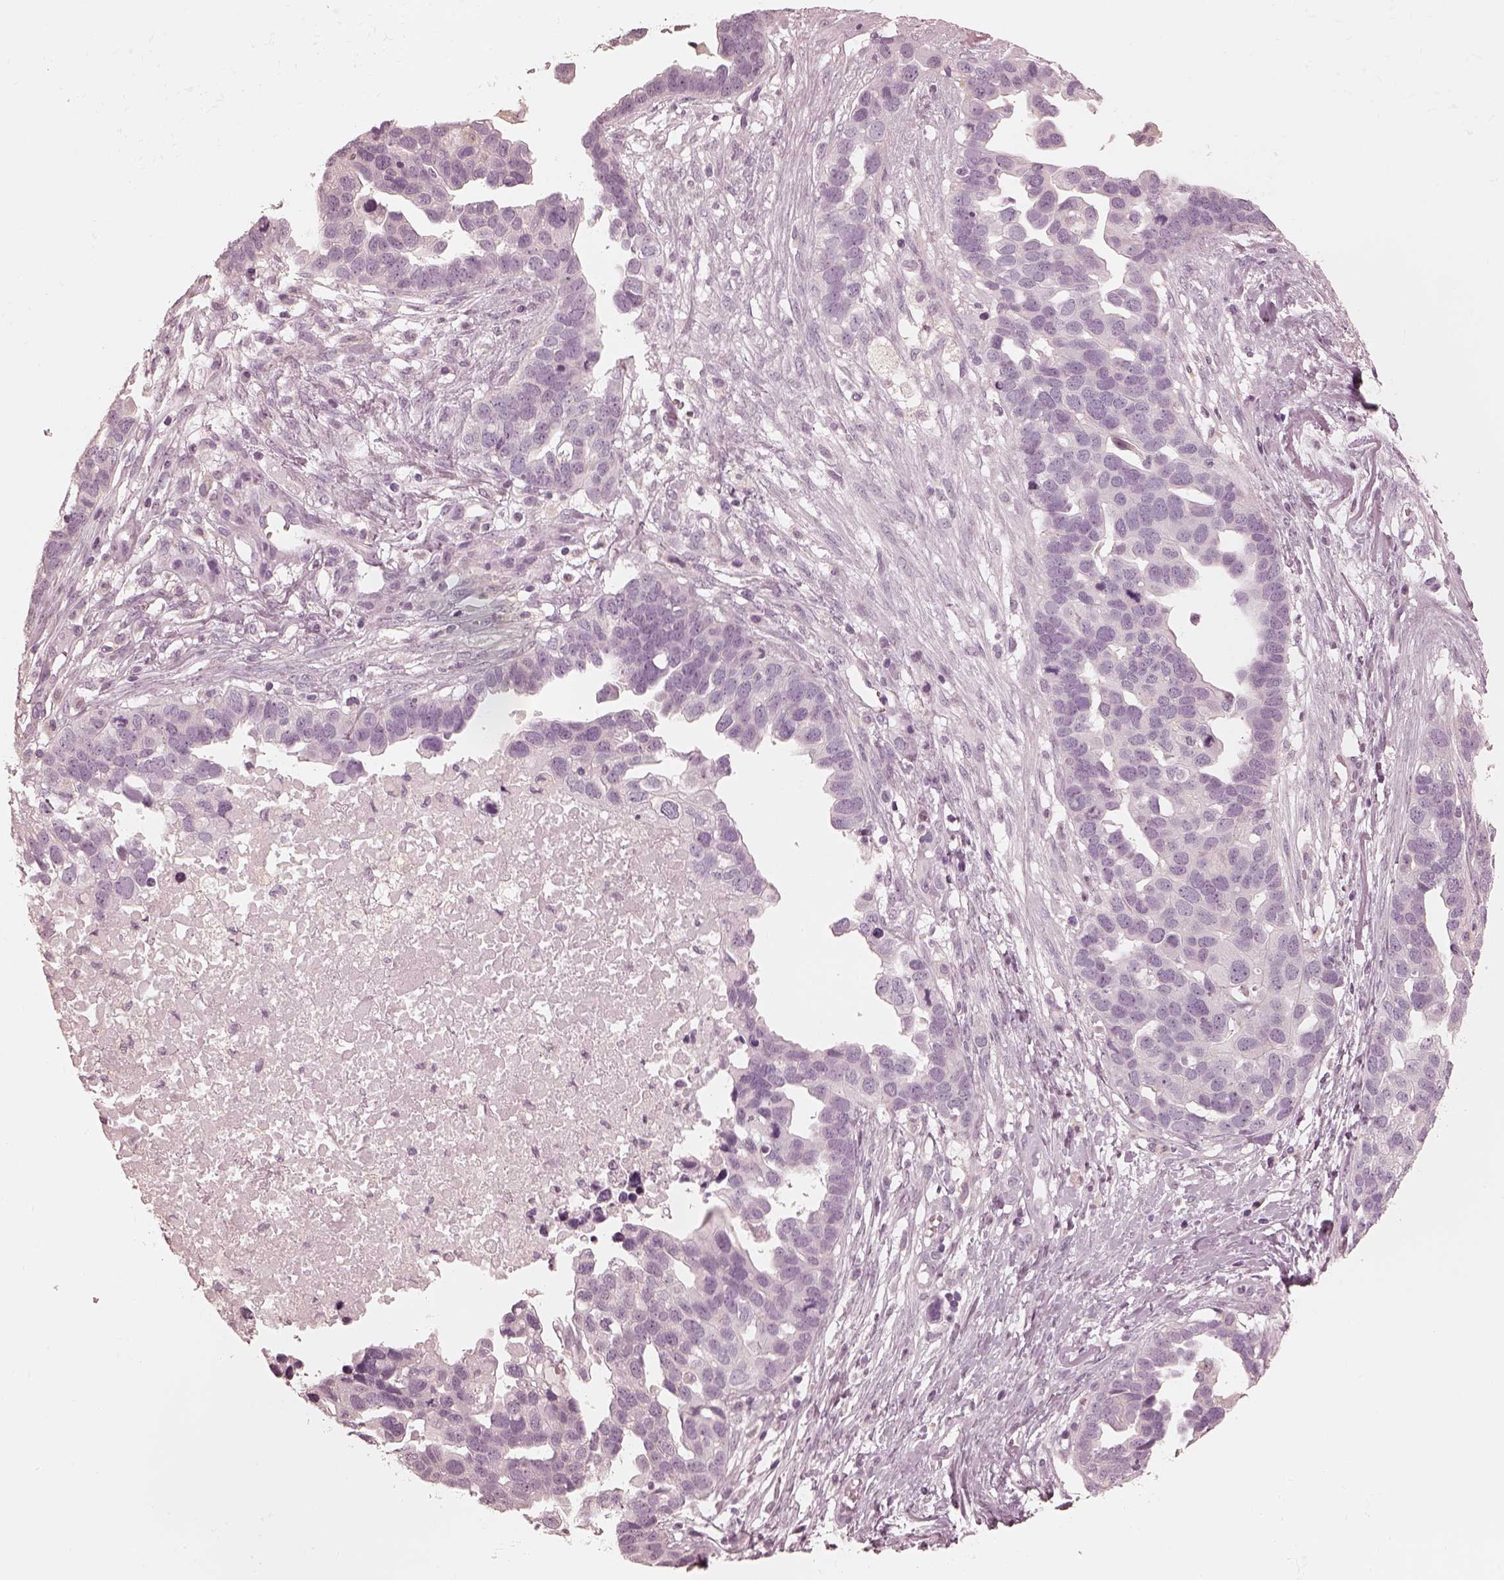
{"staining": {"intensity": "negative", "quantity": "none", "location": "none"}, "tissue": "ovarian cancer", "cell_type": "Tumor cells", "image_type": "cancer", "snomed": [{"axis": "morphology", "description": "Cystadenocarcinoma, serous, NOS"}, {"axis": "topography", "description": "Ovary"}], "caption": "Human ovarian cancer (serous cystadenocarcinoma) stained for a protein using immunohistochemistry reveals no expression in tumor cells.", "gene": "CALR3", "patient": {"sex": "female", "age": 54}}